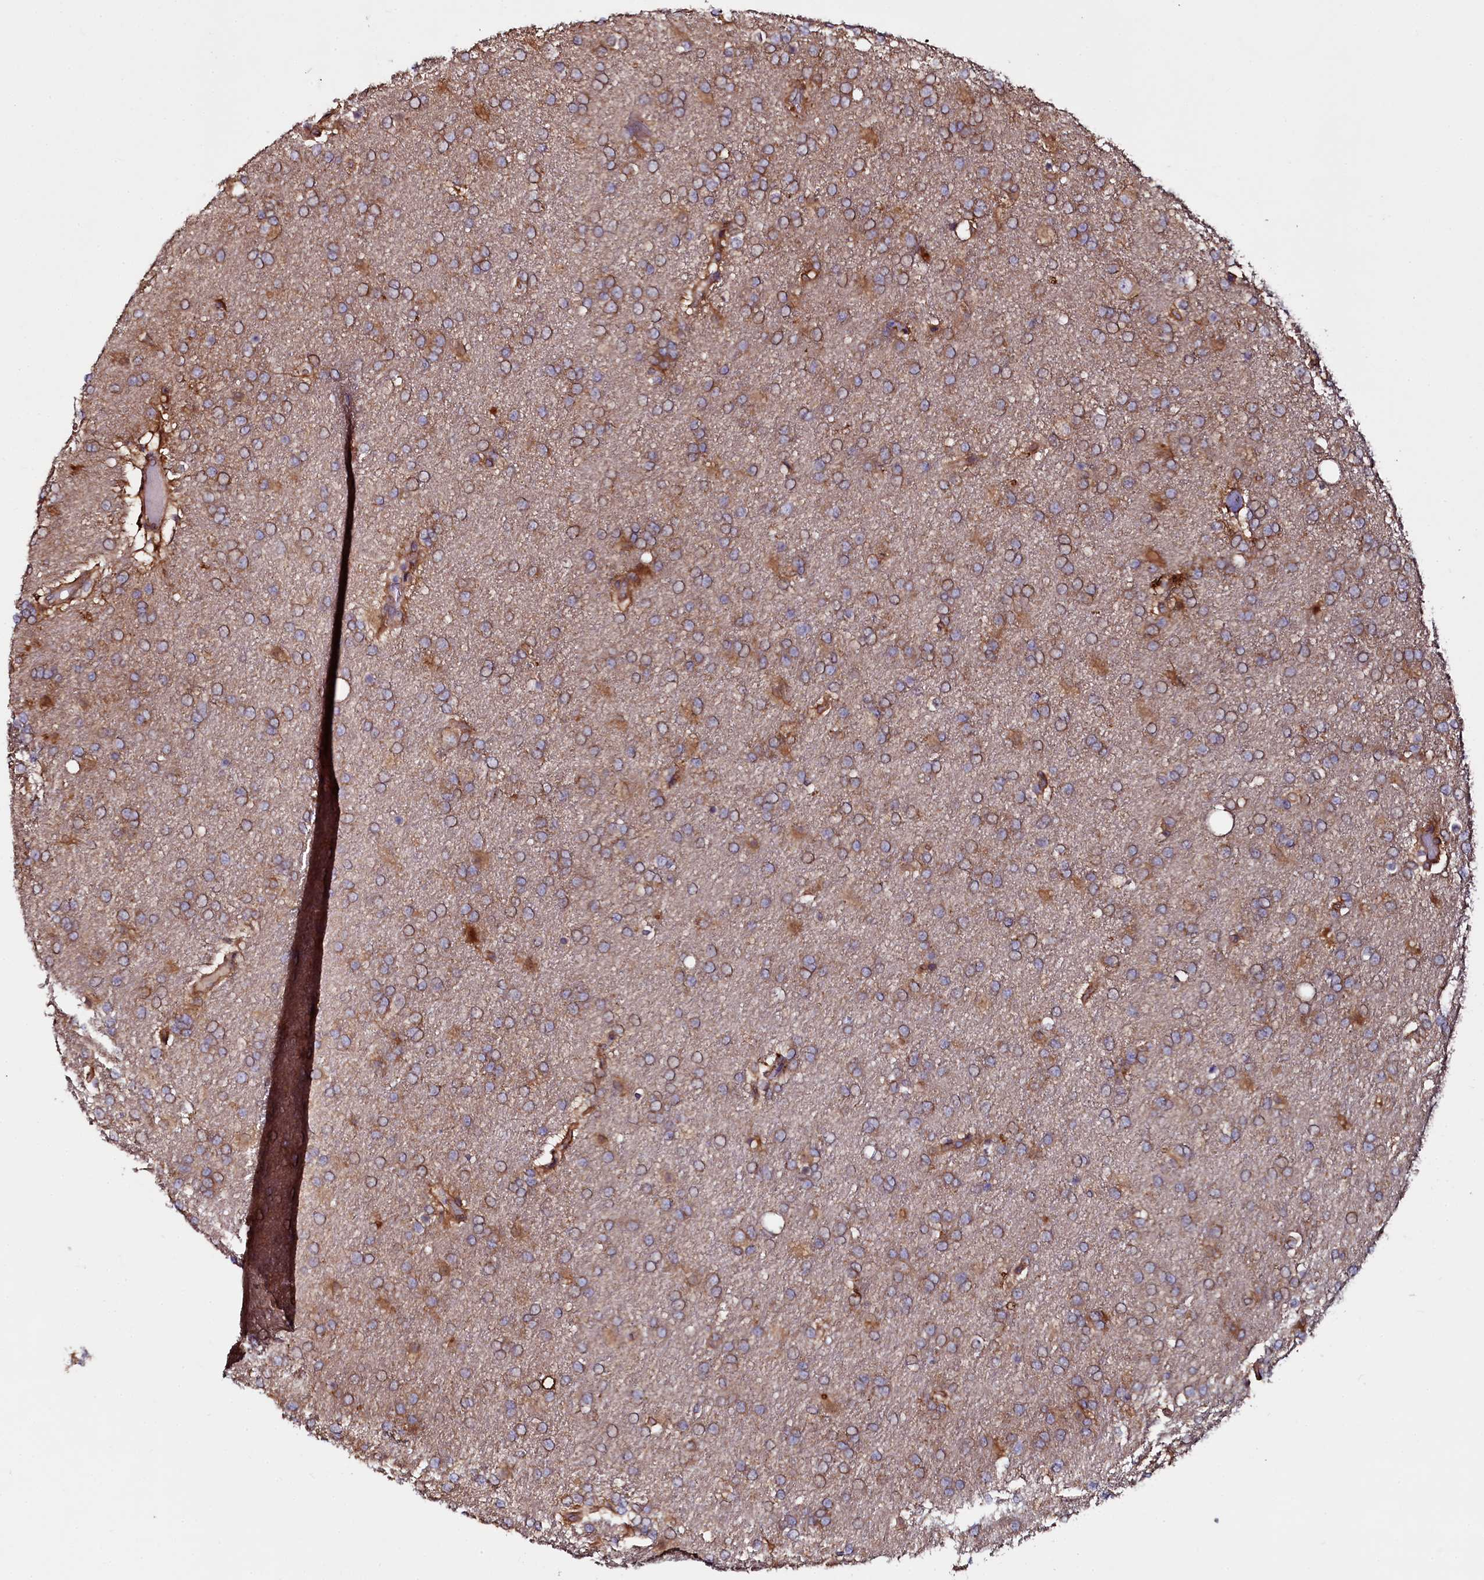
{"staining": {"intensity": "moderate", "quantity": "25%-75%", "location": "cytoplasmic/membranous"}, "tissue": "glioma", "cell_type": "Tumor cells", "image_type": "cancer", "snomed": [{"axis": "morphology", "description": "Glioma, malignant, High grade"}, {"axis": "topography", "description": "Brain"}], "caption": "Immunohistochemistry (DAB) staining of human glioma exhibits moderate cytoplasmic/membranous protein expression in about 25%-75% of tumor cells.", "gene": "USPL1", "patient": {"sex": "male", "age": 72}}